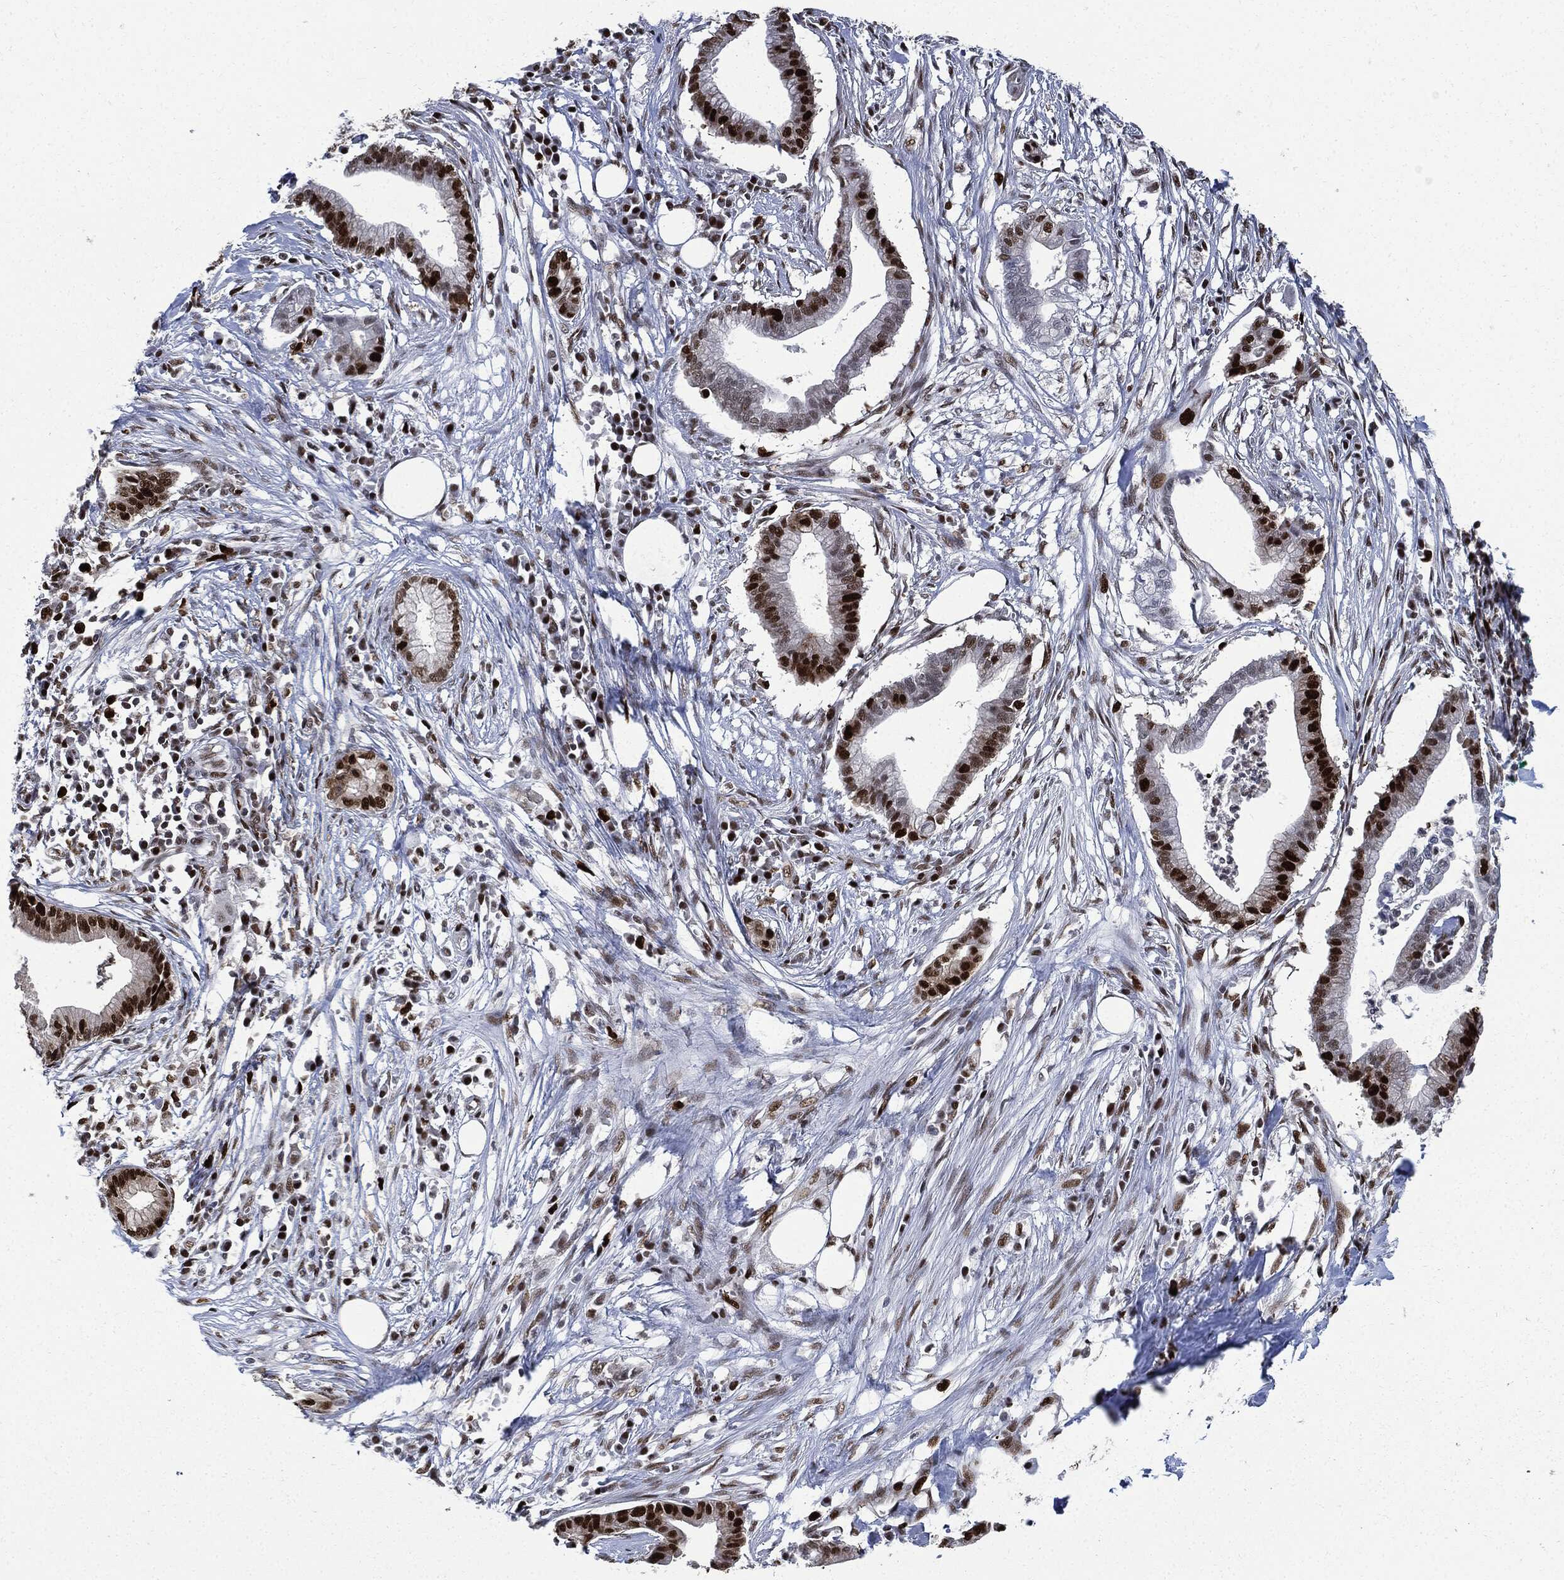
{"staining": {"intensity": "strong", "quantity": ">75%", "location": "nuclear"}, "tissue": "pancreatic cancer", "cell_type": "Tumor cells", "image_type": "cancer", "snomed": [{"axis": "morphology", "description": "Normal tissue, NOS"}, {"axis": "morphology", "description": "Adenocarcinoma, NOS"}, {"axis": "topography", "description": "Pancreas"}], "caption": "Immunohistochemistry (DAB (3,3'-diaminobenzidine)) staining of human pancreatic adenocarcinoma reveals strong nuclear protein expression in approximately >75% of tumor cells.", "gene": "PCNA", "patient": {"sex": "female", "age": 58}}